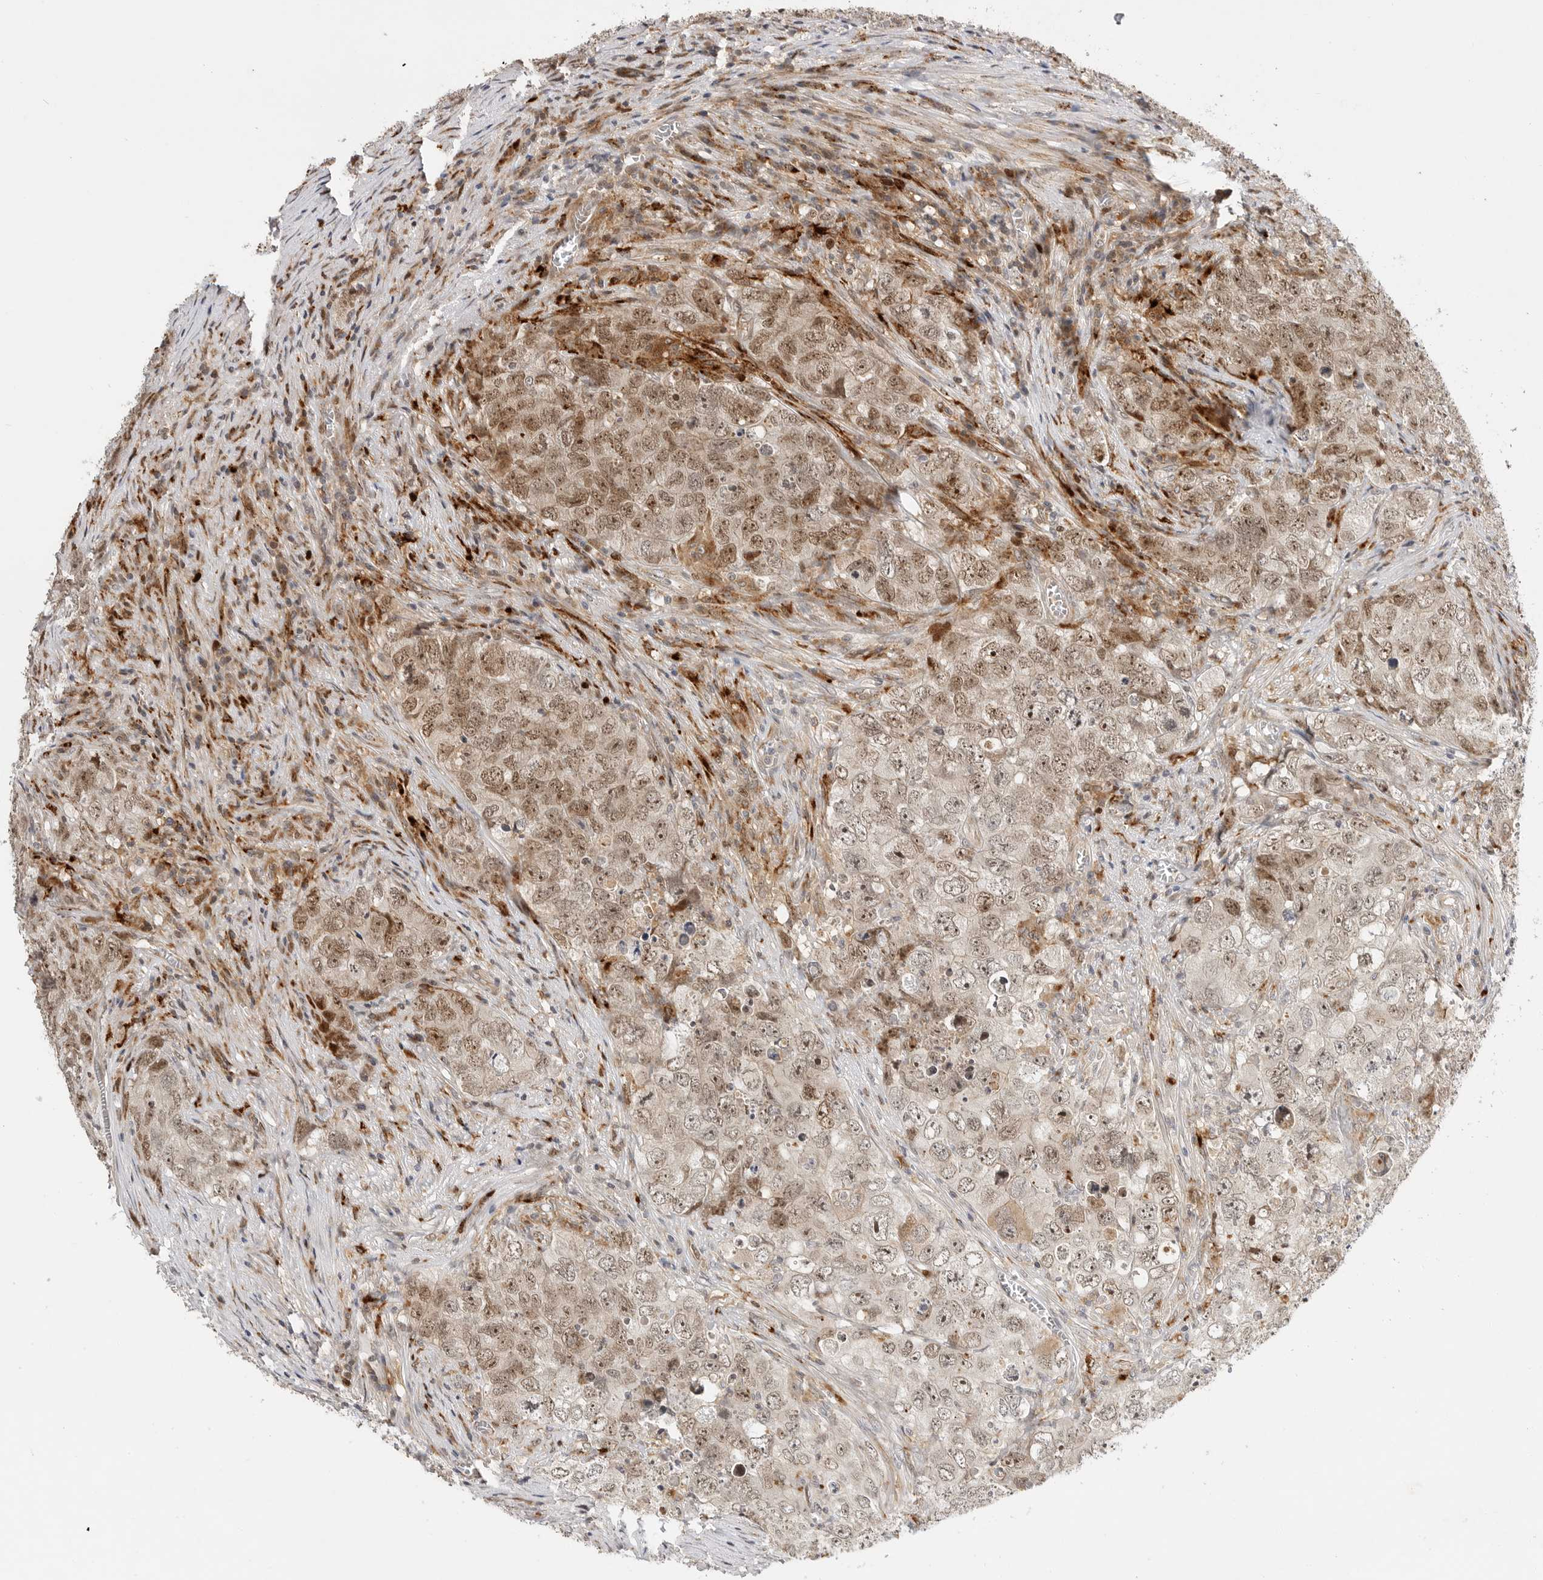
{"staining": {"intensity": "moderate", "quantity": ">75%", "location": "nuclear"}, "tissue": "testis cancer", "cell_type": "Tumor cells", "image_type": "cancer", "snomed": [{"axis": "morphology", "description": "Seminoma, NOS"}, {"axis": "morphology", "description": "Carcinoma, Embryonal, NOS"}, {"axis": "topography", "description": "Testis"}], "caption": "Protein expression by IHC displays moderate nuclear expression in approximately >75% of tumor cells in testis cancer.", "gene": "CSNK1G3", "patient": {"sex": "male", "age": 43}}